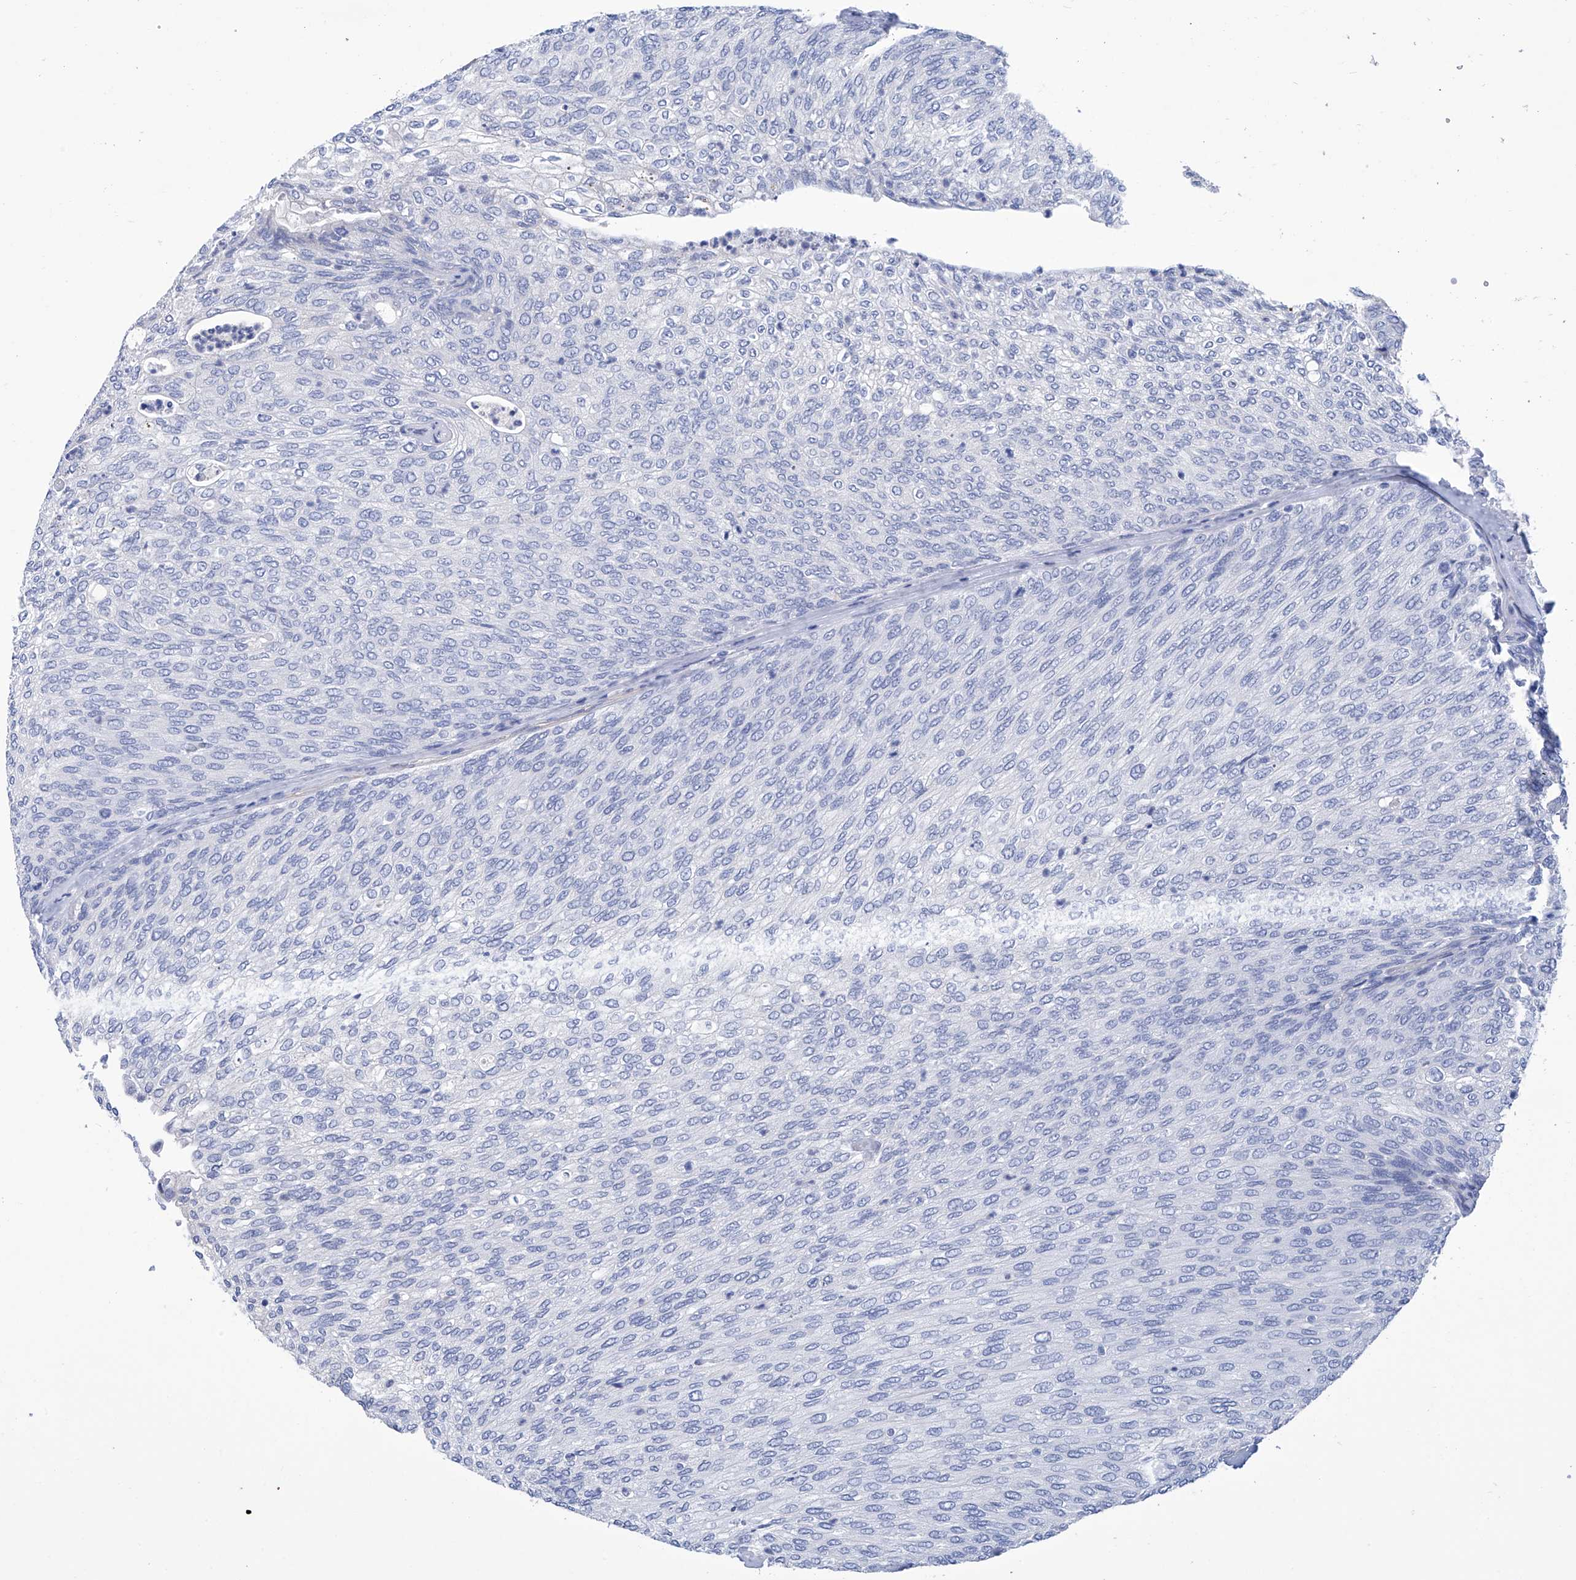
{"staining": {"intensity": "negative", "quantity": "none", "location": "none"}, "tissue": "urothelial cancer", "cell_type": "Tumor cells", "image_type": "cancer", "snomed": [{"axis": "morphology", "description": "Urothelial carcinoma, Low grade"}, {"axis": "topography", "description": "Urinary bladder"}], "caption": "DAB (3,3'-diaminobenzidine) immunohistochemical staining of urothelial carcinoma (low-grade) reveals no significant positivity in tumor cells.", "gene": "SMS", "patient": {"sex": "female", "age": 79}}